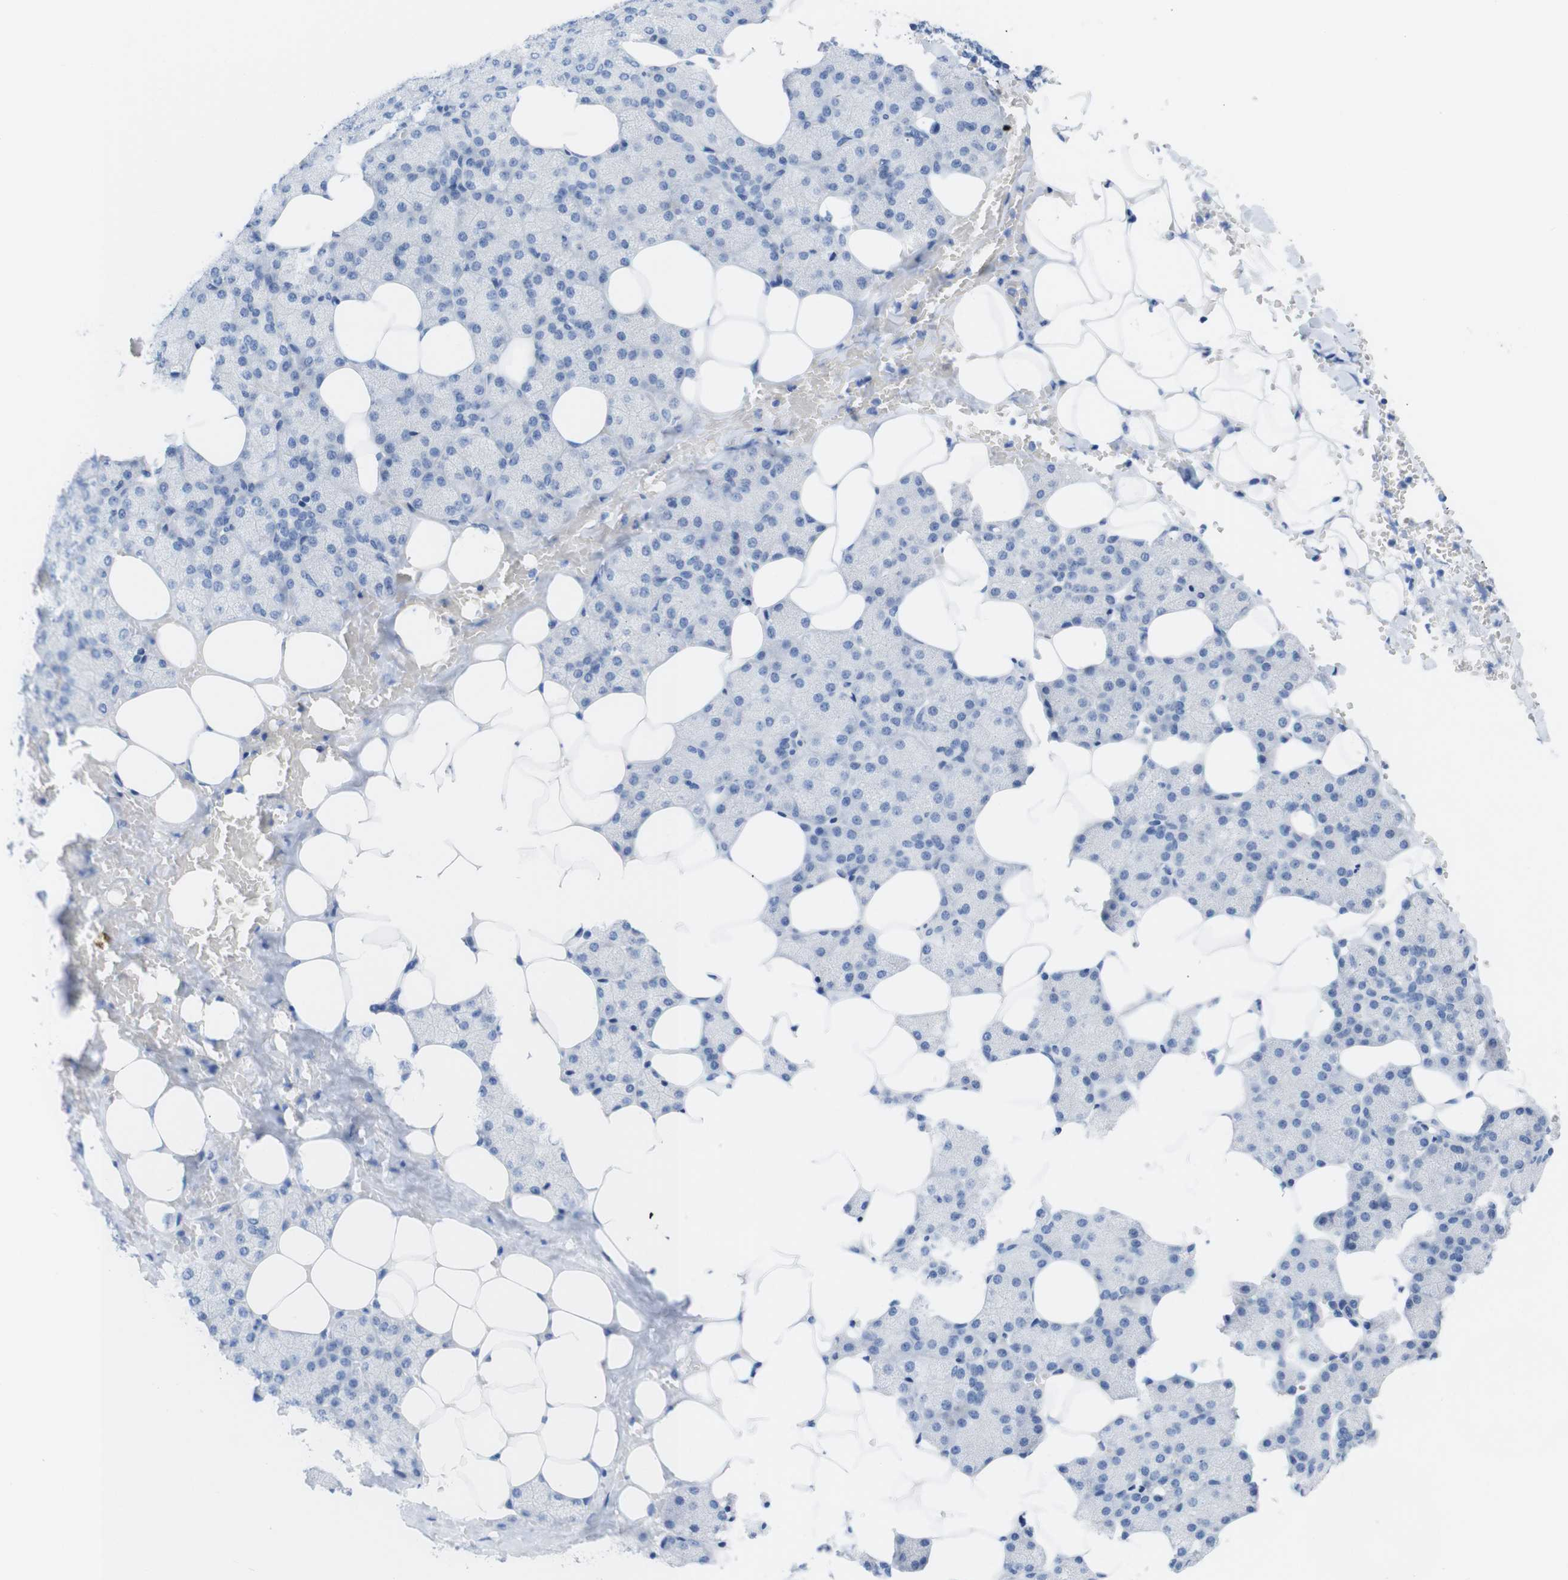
{"staining": {"intensity": "negative", "quantity": "none", "location": "none"}, "tissue": "salivary gland", "cell_type": "Glandular cells", "image_type": "normal", "snomed": [{"axis": "morphology", "description": "Normal tissue, NOS"}, {"axis": "topography", "description": "Lymph node"}, {"axis": "topography", "description": "Salivary gland"}], "caption": "Immunohistochemistry (IHC) image of unremarkable salivary gland stained for a protein (brown), which exhibits no staining in glandular cells.", "gene": "LAG3", "patient": {"sex": "male", "age": 8}}